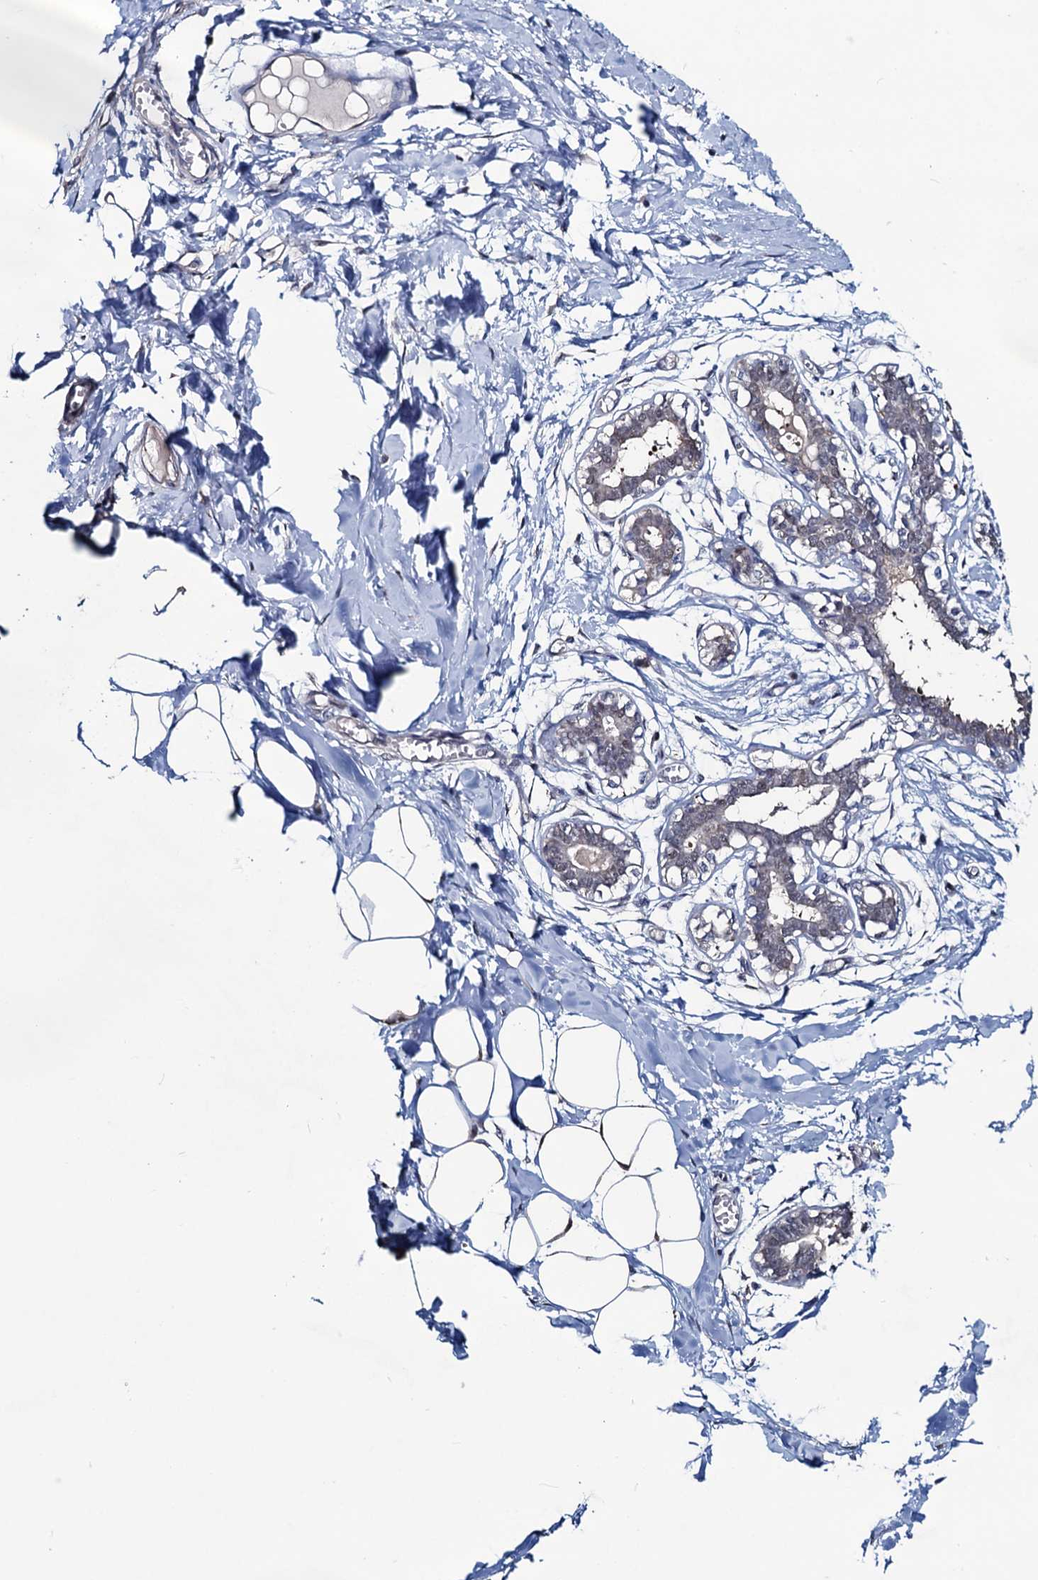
{"staining": {"intensity": "negative", "quantity": "none", "location": "none"}, "tissue": "breast", "cell_type": "Adipocytes", "image_type": "normal", "snomed": [{"axis": "morphology", "description": "Normal tissue, NOS"}, {"axis": "topography", "description": "Breast"}], "caption": "Immunohistochemistry micrograph of benign breast: human breast stained with DAB (3,3'-diaminobenzidine) shows no significant protein positivity in adipocytes.", "gene": "RTKN2", "patient": {"sex": "female", "age": 27}}